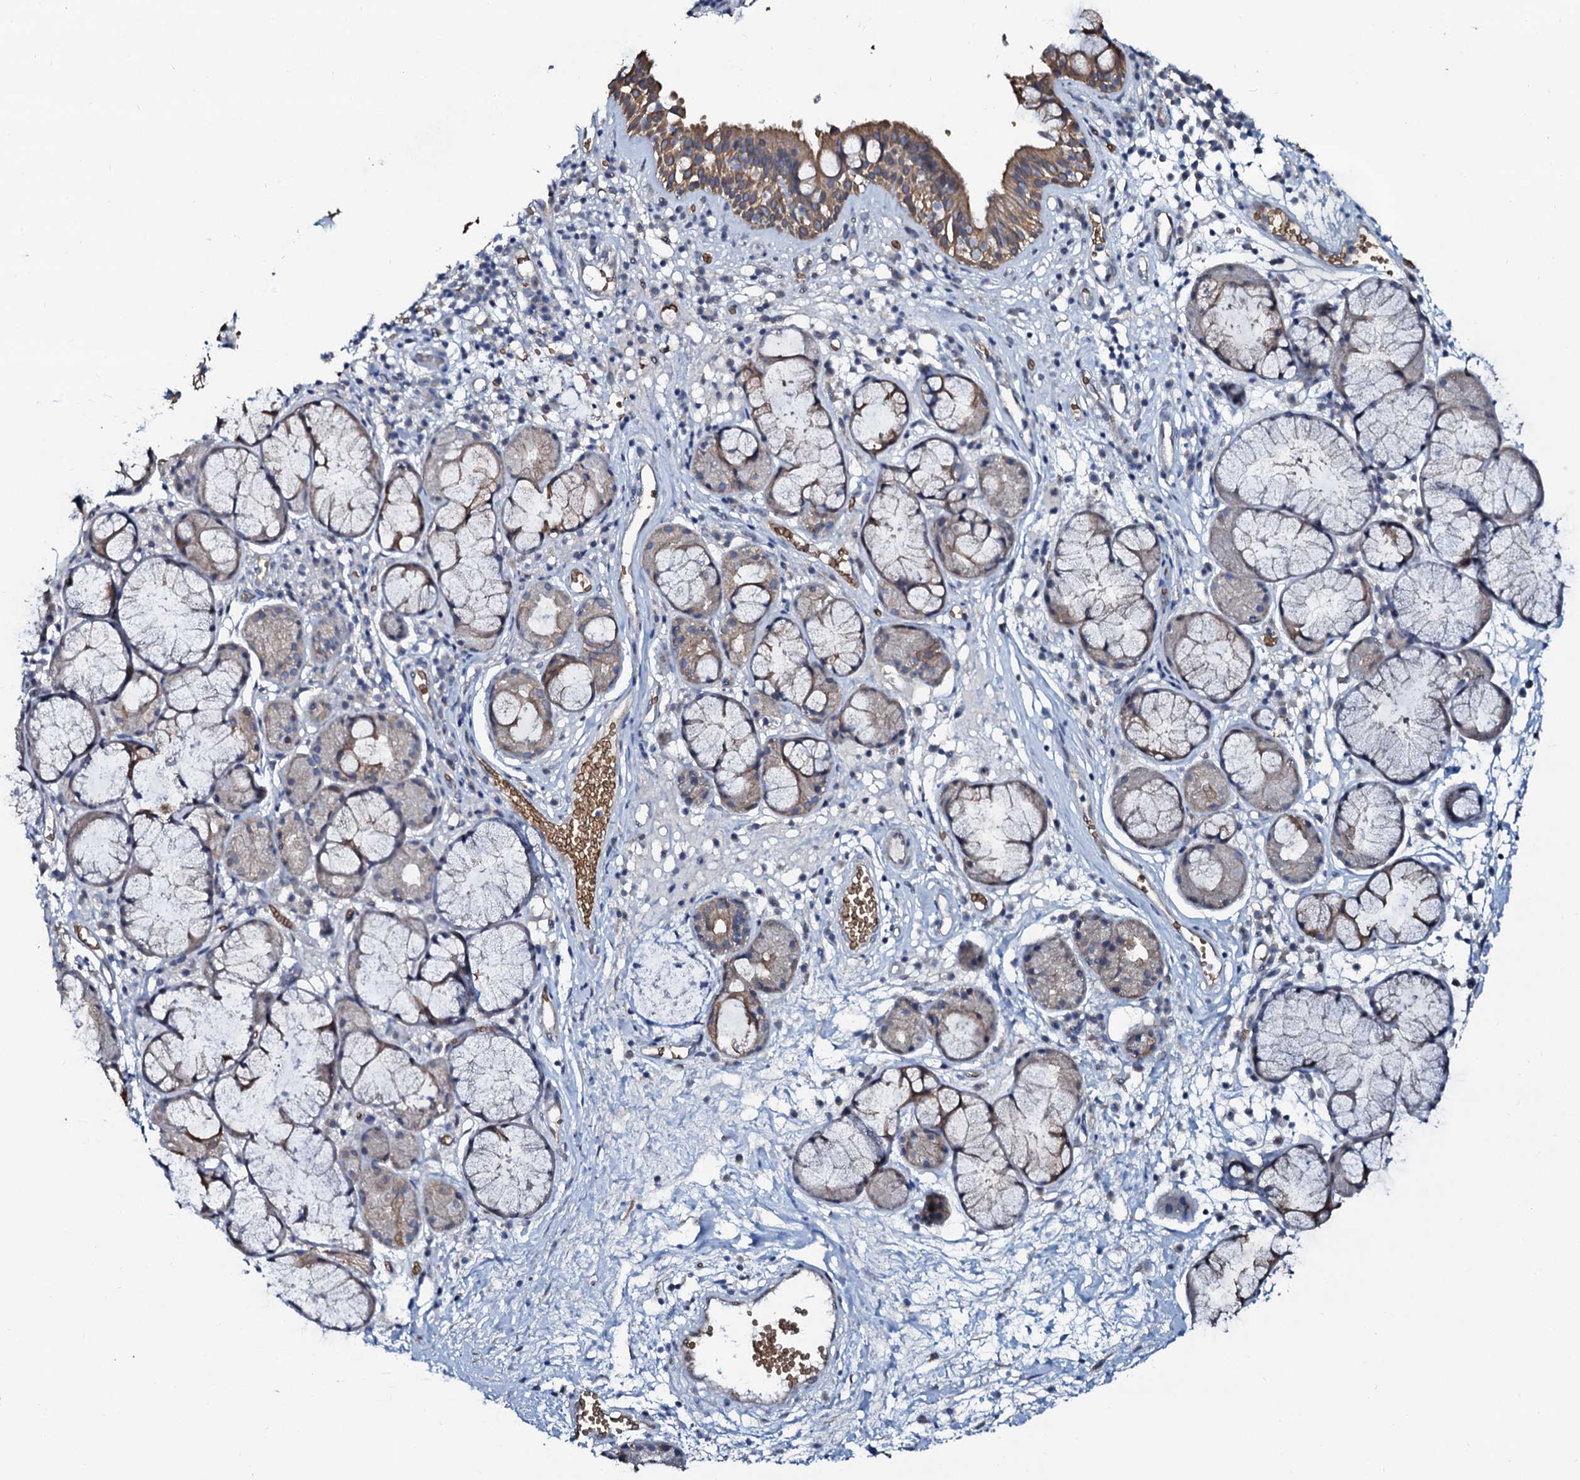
{"staining": {"intensity": "moderate", "quantity": ">75%", "location": "cytoplasmic/membranous"}, "tissue": "nasopharynx", "cell_type": "Respiratory epithelial cells", "image_type": "normal", "snomed": [{"axis": "morphology", "description": "Normal tissue, NOS"}, {"axis": "morphology", "description": "Inflammation, NOS"}, {"axis": "topography", "description": "Nasopharynx"}], "caption": "The image shows staining of normal nasopharynx, revealing moderate cytoplasmic/membranous protein staining (brown color) within respiratory epithelial cells.", "gene": "C10orf88", "patient": {"sex": "male", "age": 70}}